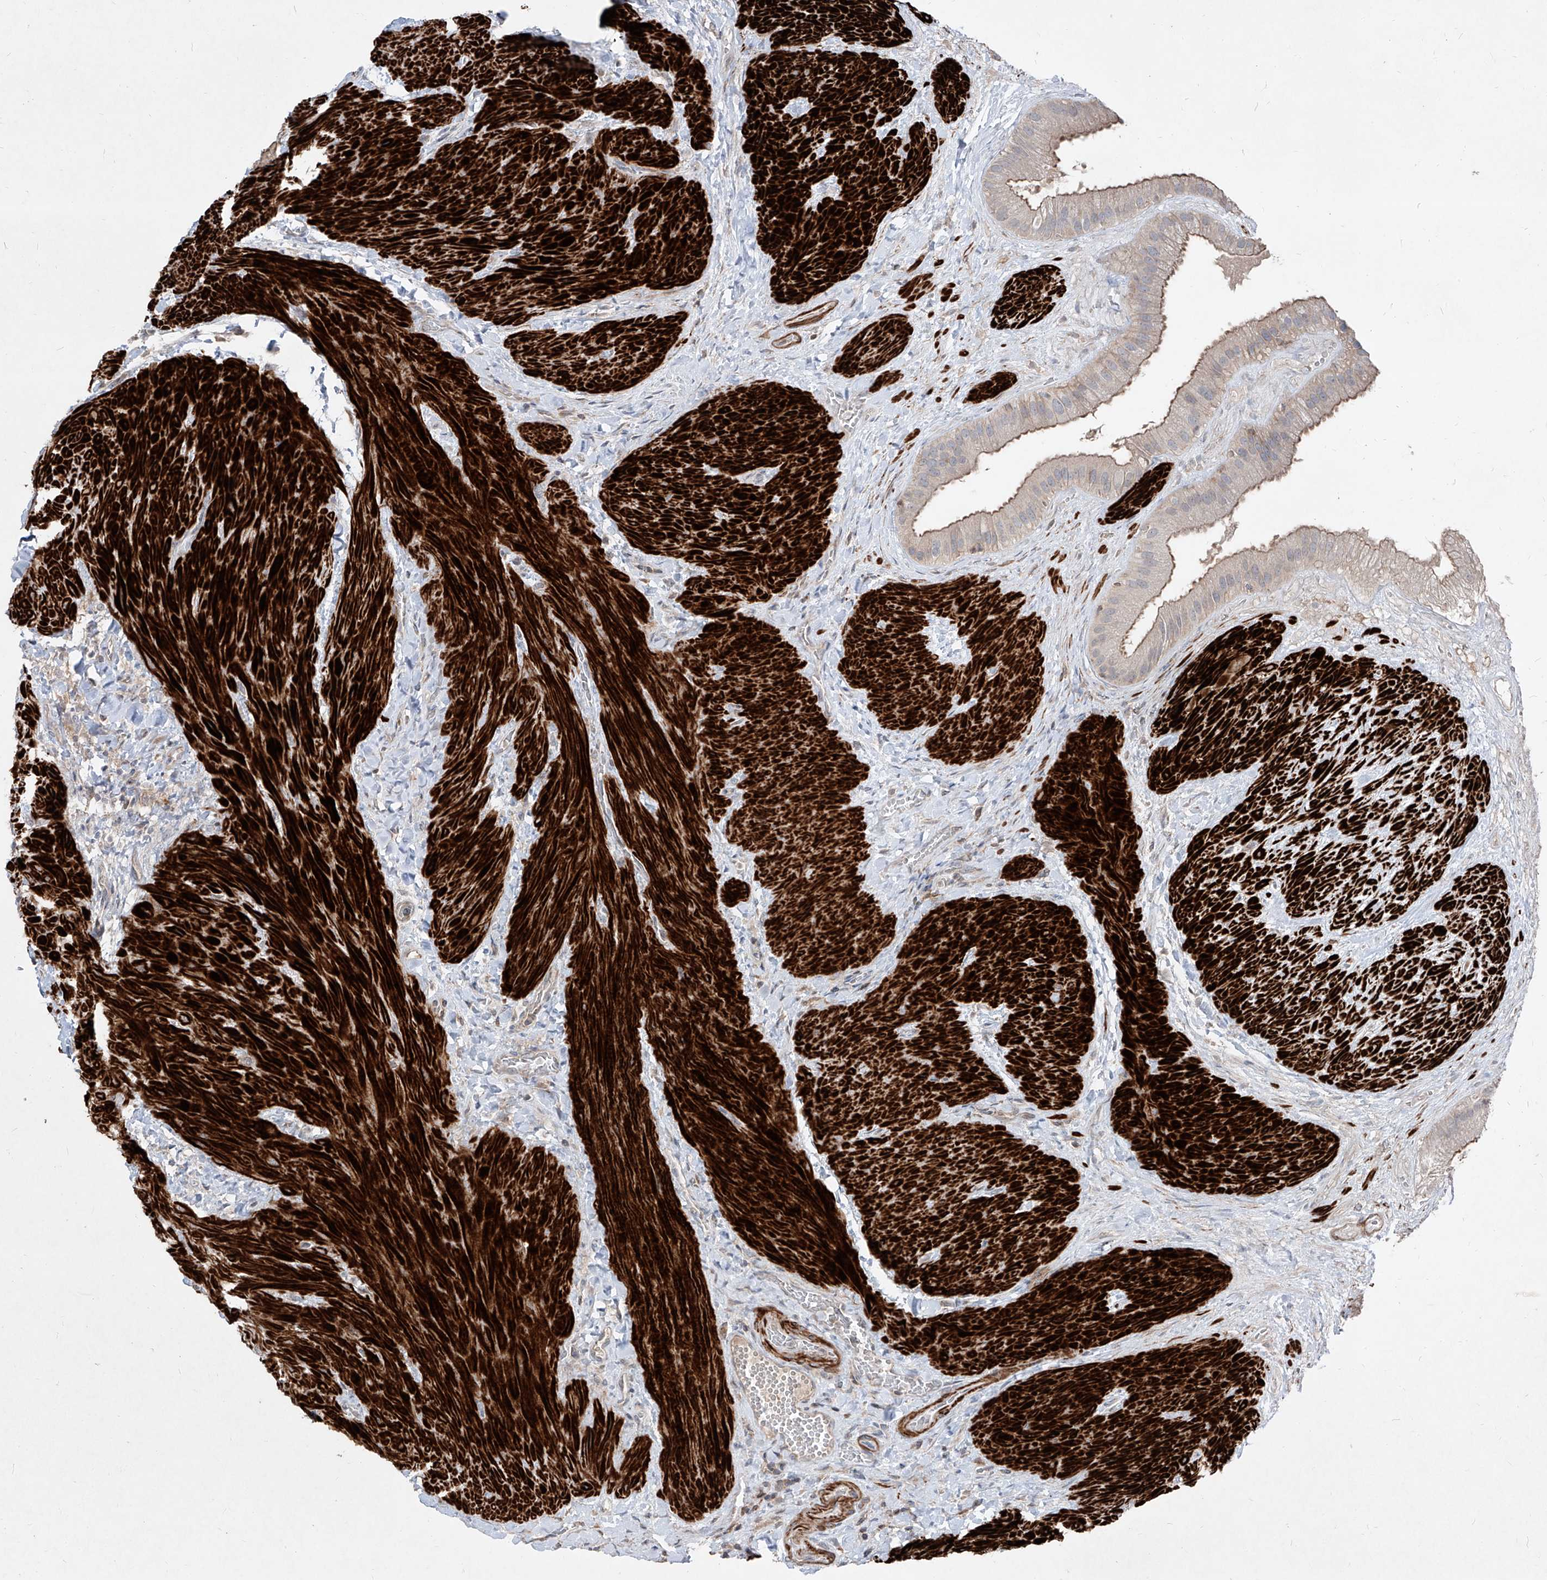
{"staining": {"intensity": "weak", "quantity": ">75%", "location": "cytoplasmic/membranous"}, "tissue": "gallbladder", "cell_type": "Glandular cells", "image_type": "normal", "snomed": [{"axis": "morphology", "description": "Normal tissue, NOS"}, {"axis": "topography", "description": "Gallbladder"}], "caption": "Gallbladder stained for a protein (brown) displays weak cytoplasmic/membranous positive expression in about >75% of glandular cells.", "gene": "UFD1", "patient": {"sex": "male", "age": 55}}